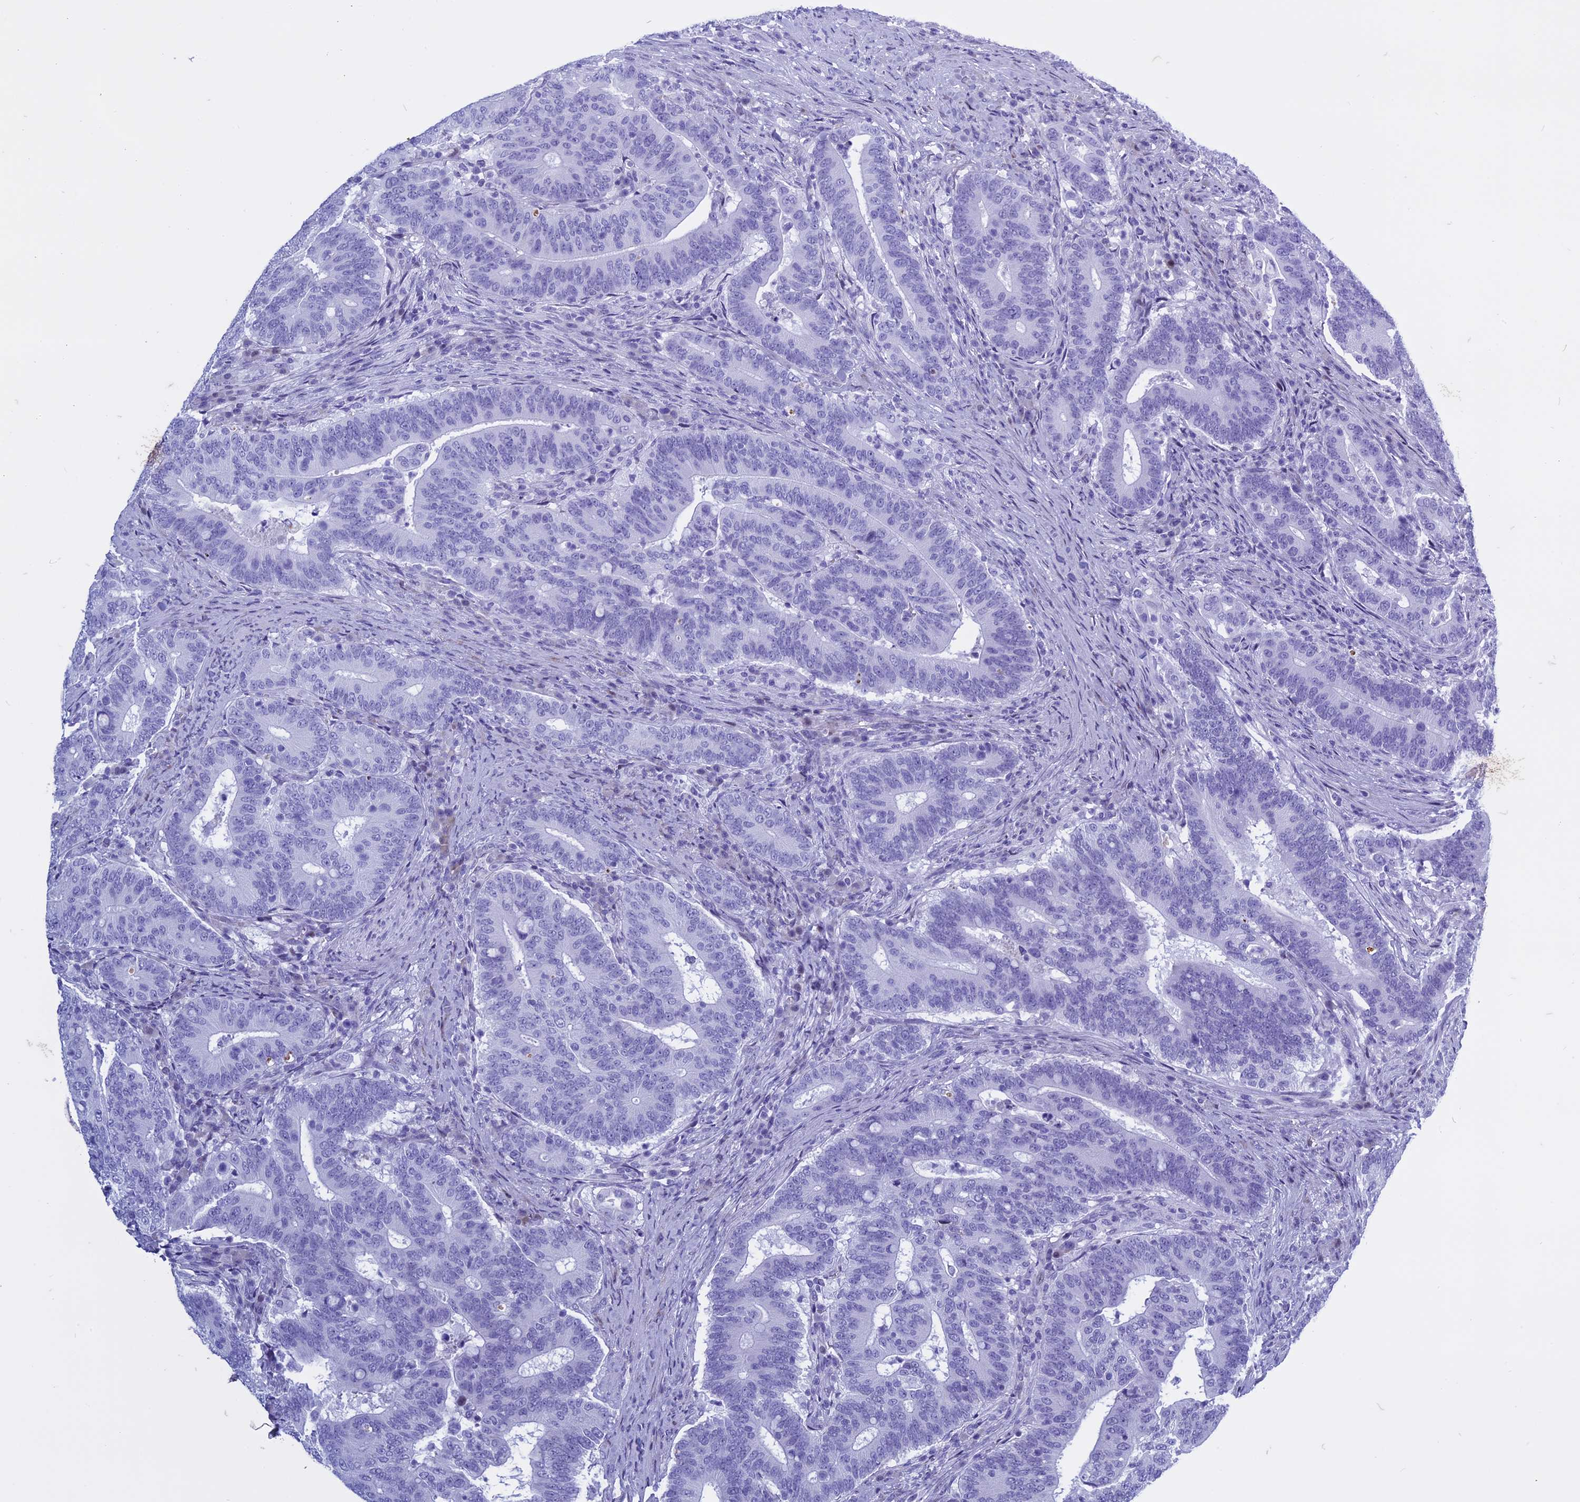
{"staining": {"intensity": "negative", "quantity": "none", "location": "none"}, "tissue": "colorectal cancer", "cell_type": "Tumor cells", "image_type": "cancer", "snomed": [{"axis": "morphology", "description": "Adenocarcinoma, NOS"}, {"axis": "topography", "description": "Colon"}], "caption": "Immunohistochemical staining of human colorectal adenocarcinoma exhibits no significant staining in tumor cells.", "gene": "KCTD21", "patient": {"sex": "female", "age": 66}}